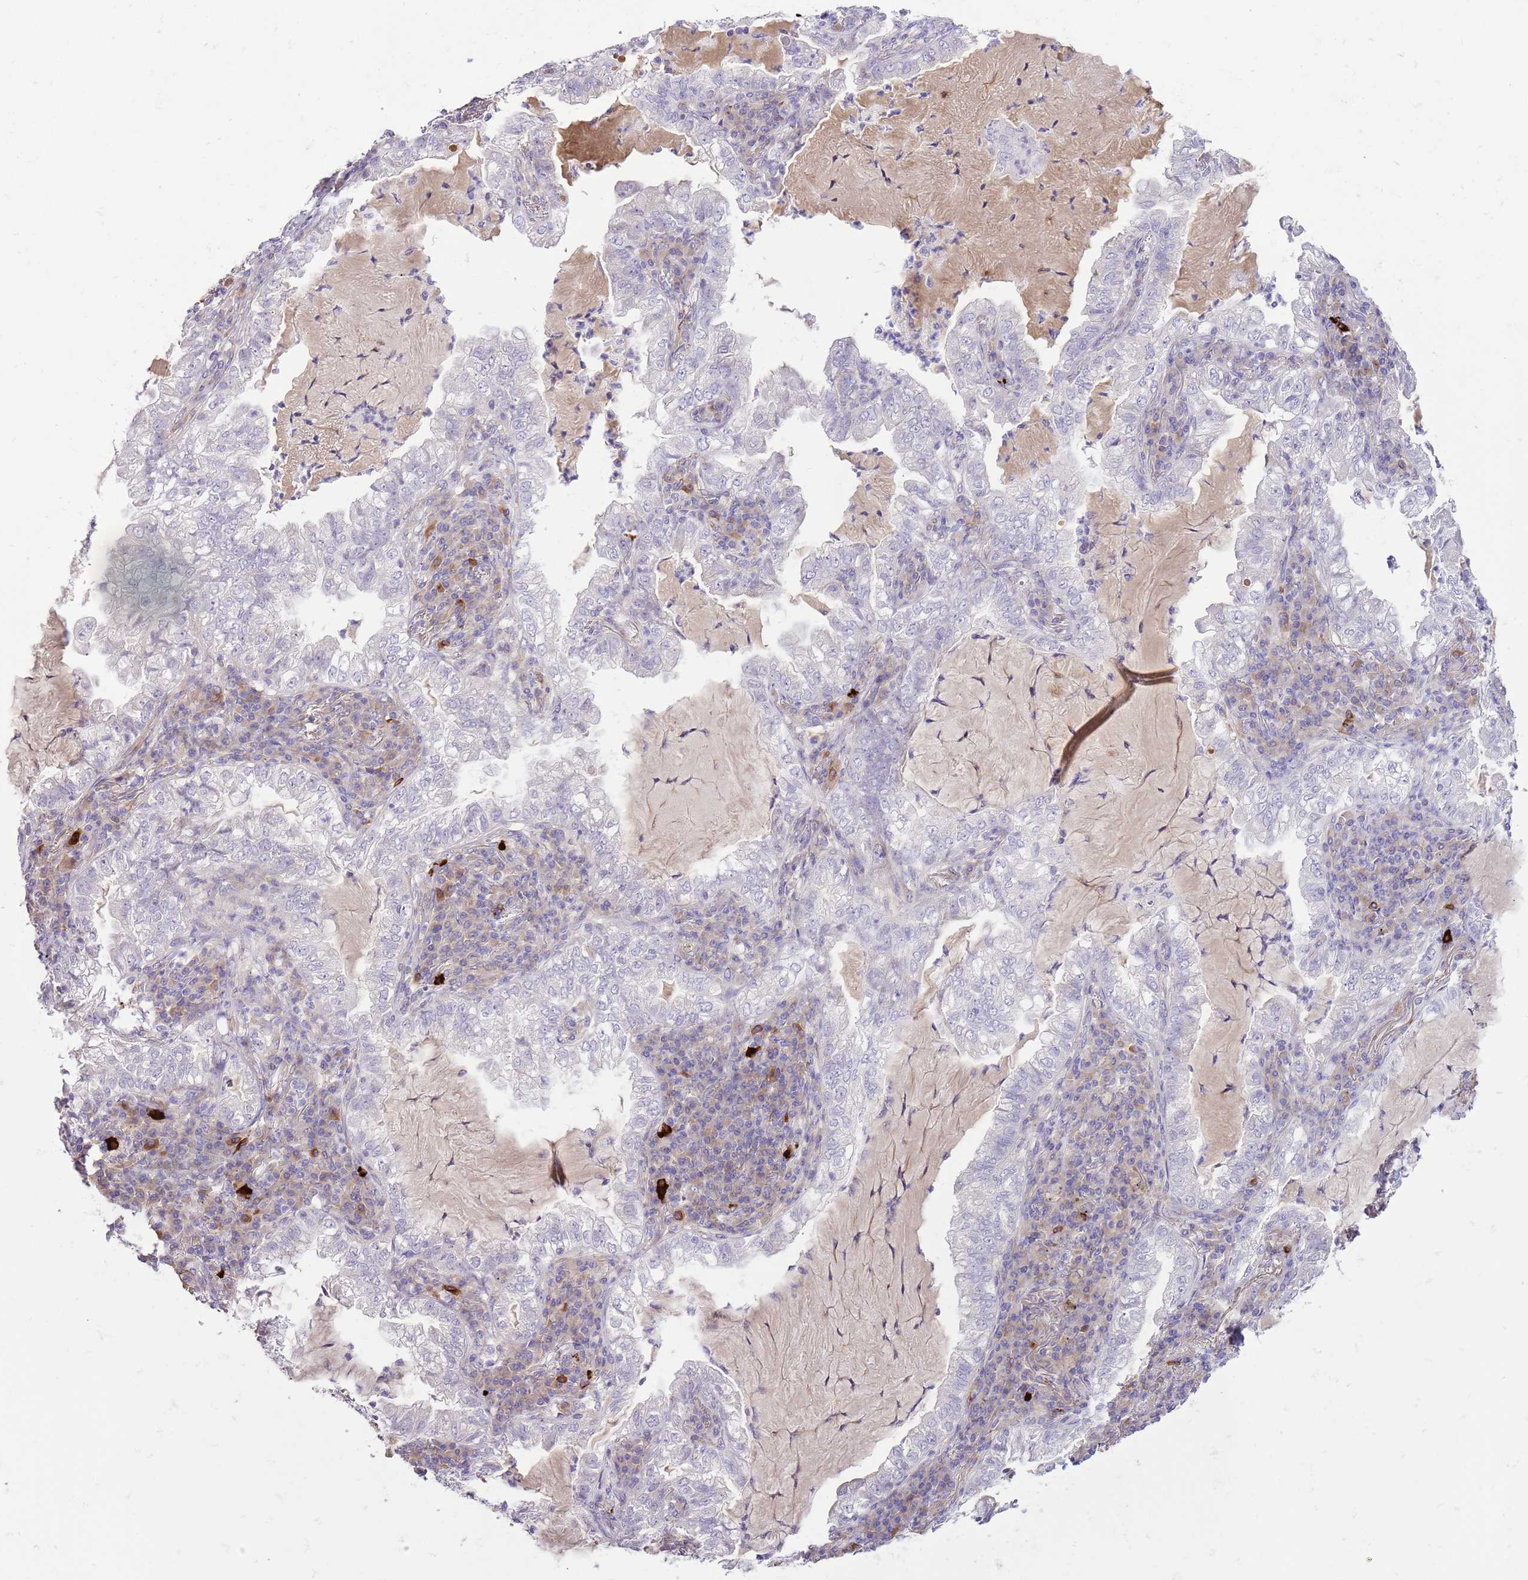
{"staining": {"intensity": "negative", "quantity": "none", "location": "none"}, "tissue": "lung cancer", "cell_type": "Tumor cells", "image_type": "cancer", "snomed": [{"axis": "morphology", "description": "Adenocarcinoma, NOS"}, {"axis": "topography", "description": "Lung"}], "caption": "Immunohistochemical staining of human lung cancer (adenocarcinoma) demonstrates no significant staining in tumor cells. (Stains: DAB immunohistochemistry (IHC) with hematoxylin counter stain, Microscopy: brightfield microscopy at high magnification).", "gene": "RFK", "patient": {"sex": "female", "age": 73}}